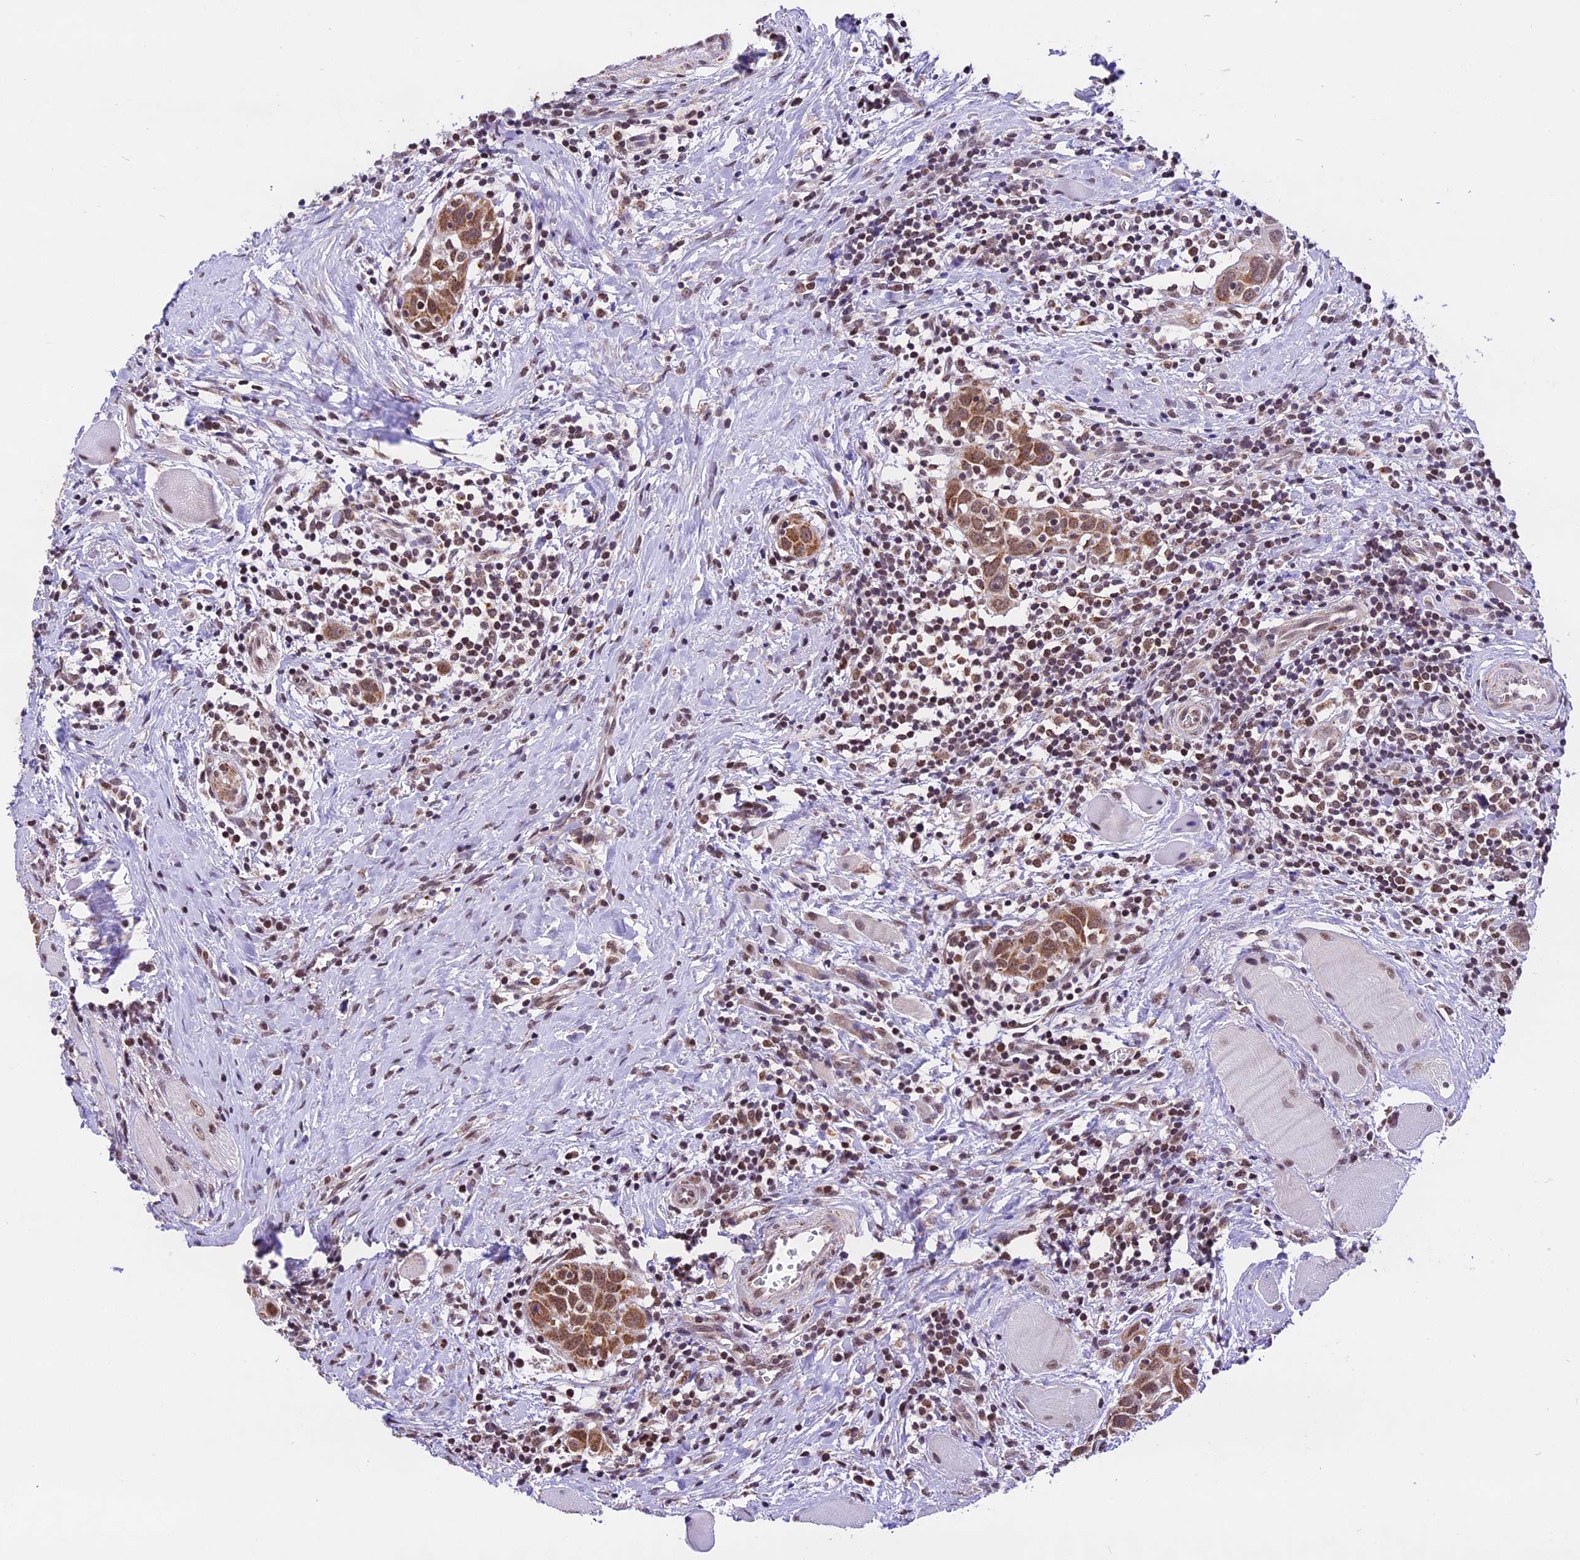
{"staining": {"intensity": "moderate", "quantity": ">75%", "location": "cytoplasmic/membranous,nuclear"}, "tissue": "head and neck cancer", "cell_type": "Tumor cells", "image_type": "cancer", "snomed": [{"axis": "morphology", "description": "Squamous cell carcinoma, NOS"}, {"axis": "topography", "description": "Oral tissue"}, {"axis": "topography", "description": "Head-Neck"}], "caption": "Immunohistochemistry (IHC) histopathology image of human head and neck squamous cell carcinoma stained for a protein (brown), which displays medium levels of moderate cytoplasmic/membranous and nuclear positivity in about >75% of tumor cells.", "gene": "CARS2", "patient": {"sex": "female", "age": 50}}